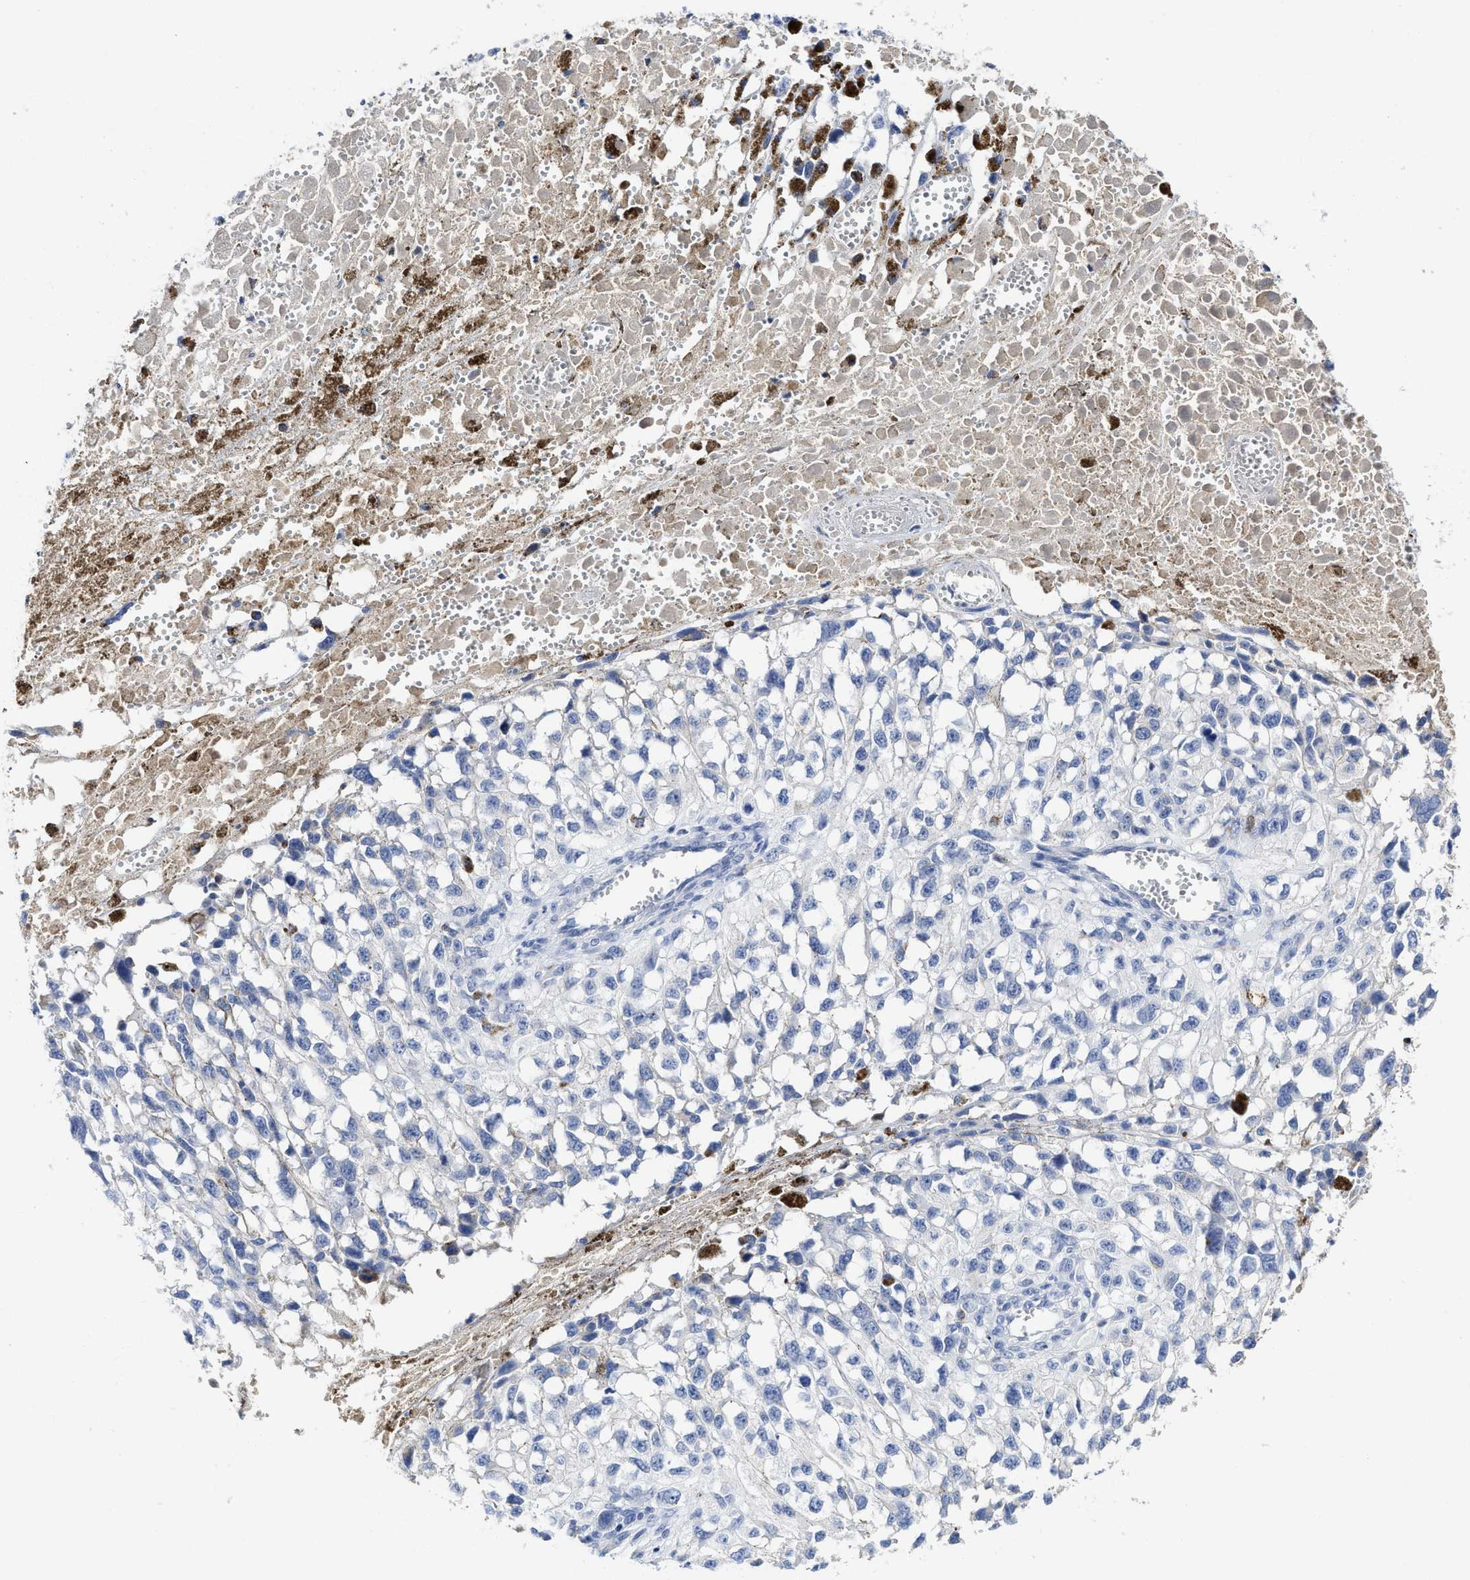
{"staining": {"intensity": "negative", "quantity": "none", "location": "none"}, "tissue": "melanoma", "cell_type": "Tumor cells", "image_type": "cancer", "snomed": [{"axis": "morphology", "description": "Malignant melanoma, Metastatic site"}, {"axis": "topography", "description": "Lymph node"}], "caption": "Melanoma was stained to show a protein in brown. There is no significant positivity in tumor cells. (DAB (3,3'-diaminobenzidine) immunohistochemistry (IHC), high magnification).", "gene": "C2", "patient": {"sex": "male", "age": 59}}